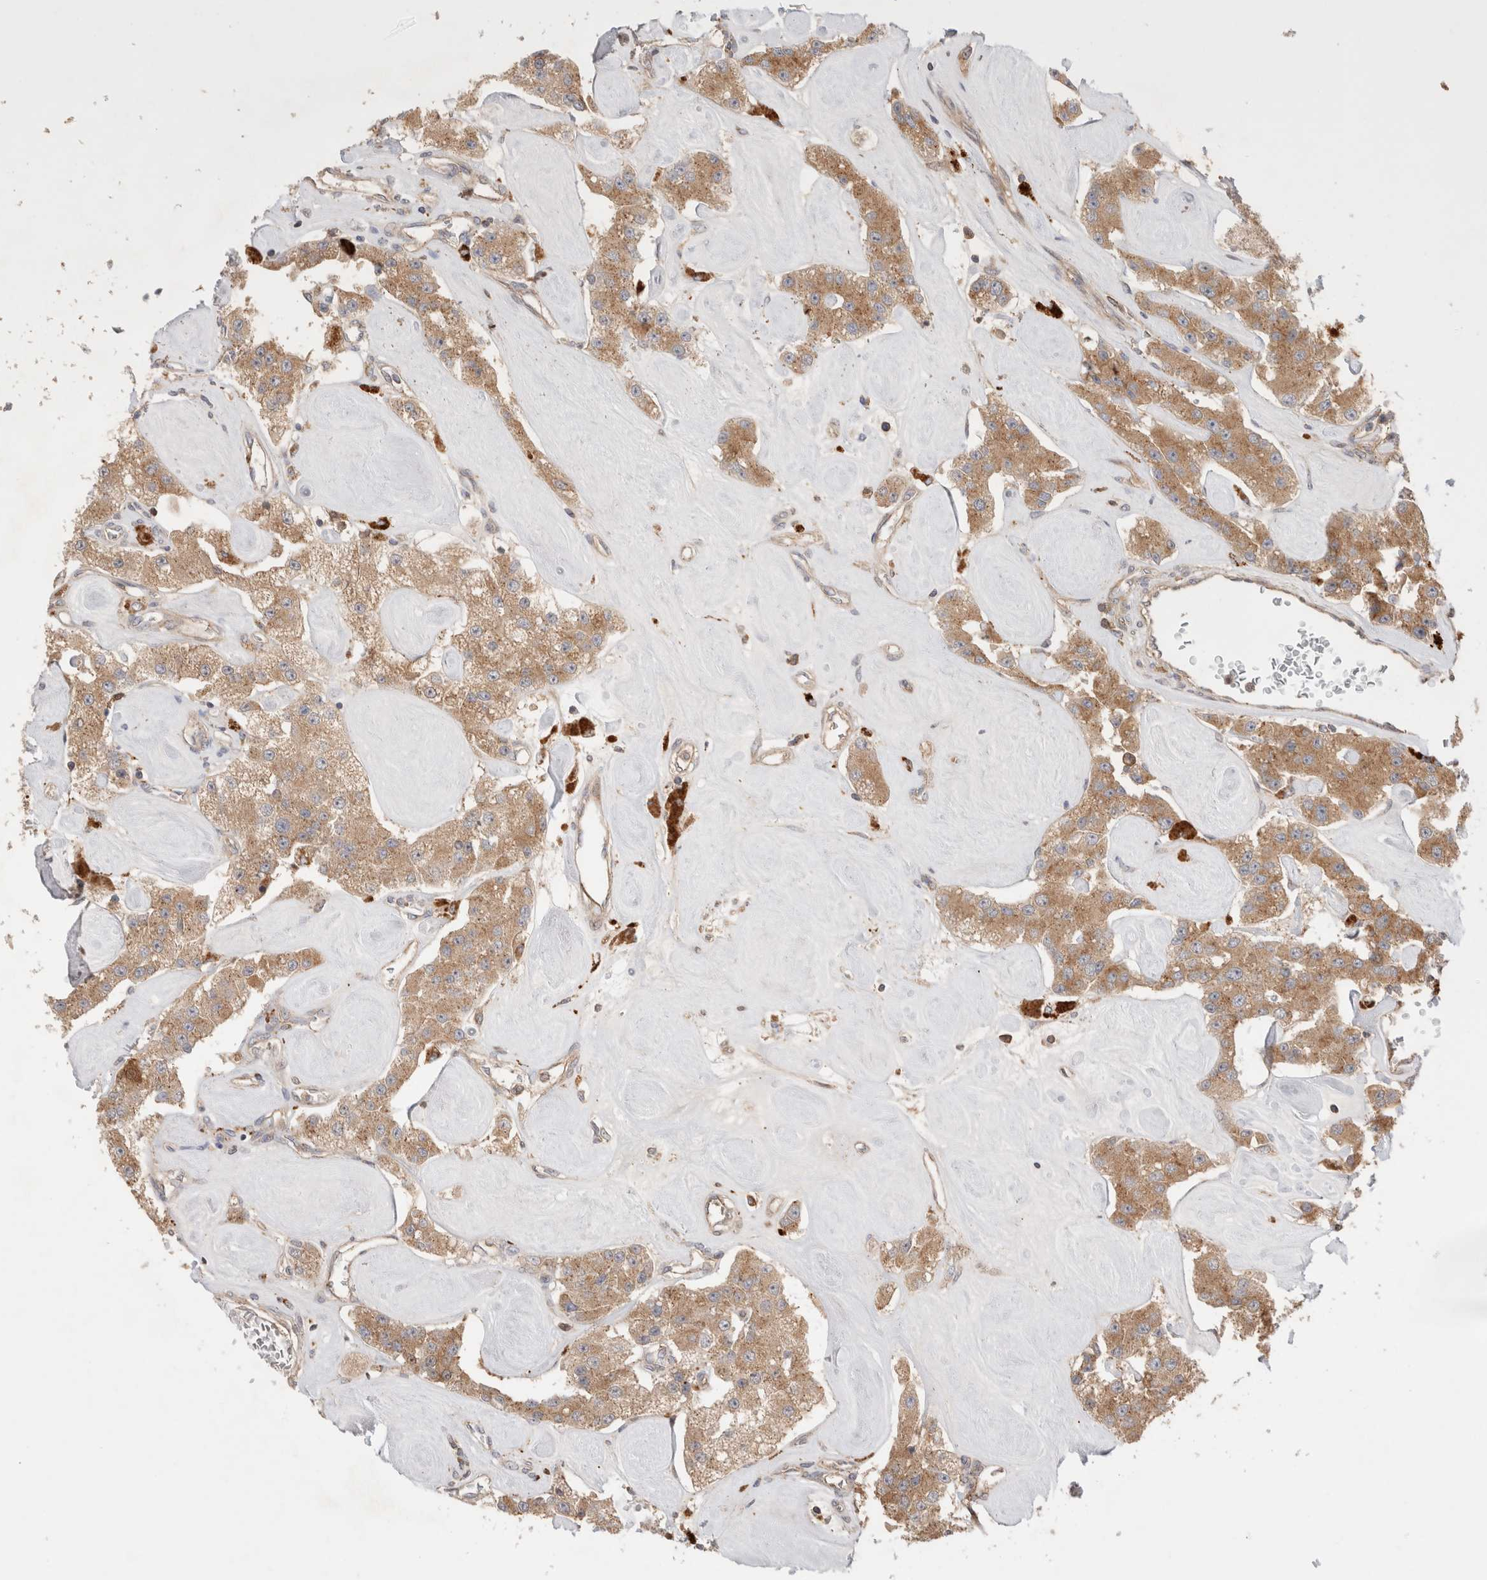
{"staining": {"intensity": "moderate", "quantity": ">75%", "location": "cytoplasmic/membranous"}, "tissue": "carcinoid", "cell_type": "Tumor cells", "image_type": "cancer", "snomed": [{"axis": "morphology", "description": "Carcinoid, malignant, NOS"}, {"axis": "topography", "description": "Pancreas"}], "caption": "Protein analysis of malignant carcinoid tissue demonstrates moderate cytoplasmic/membranous expression in approximately >75% of tumor cells.", "gene": "VPS28", "patient": {"sex": "male", "age": 41}}